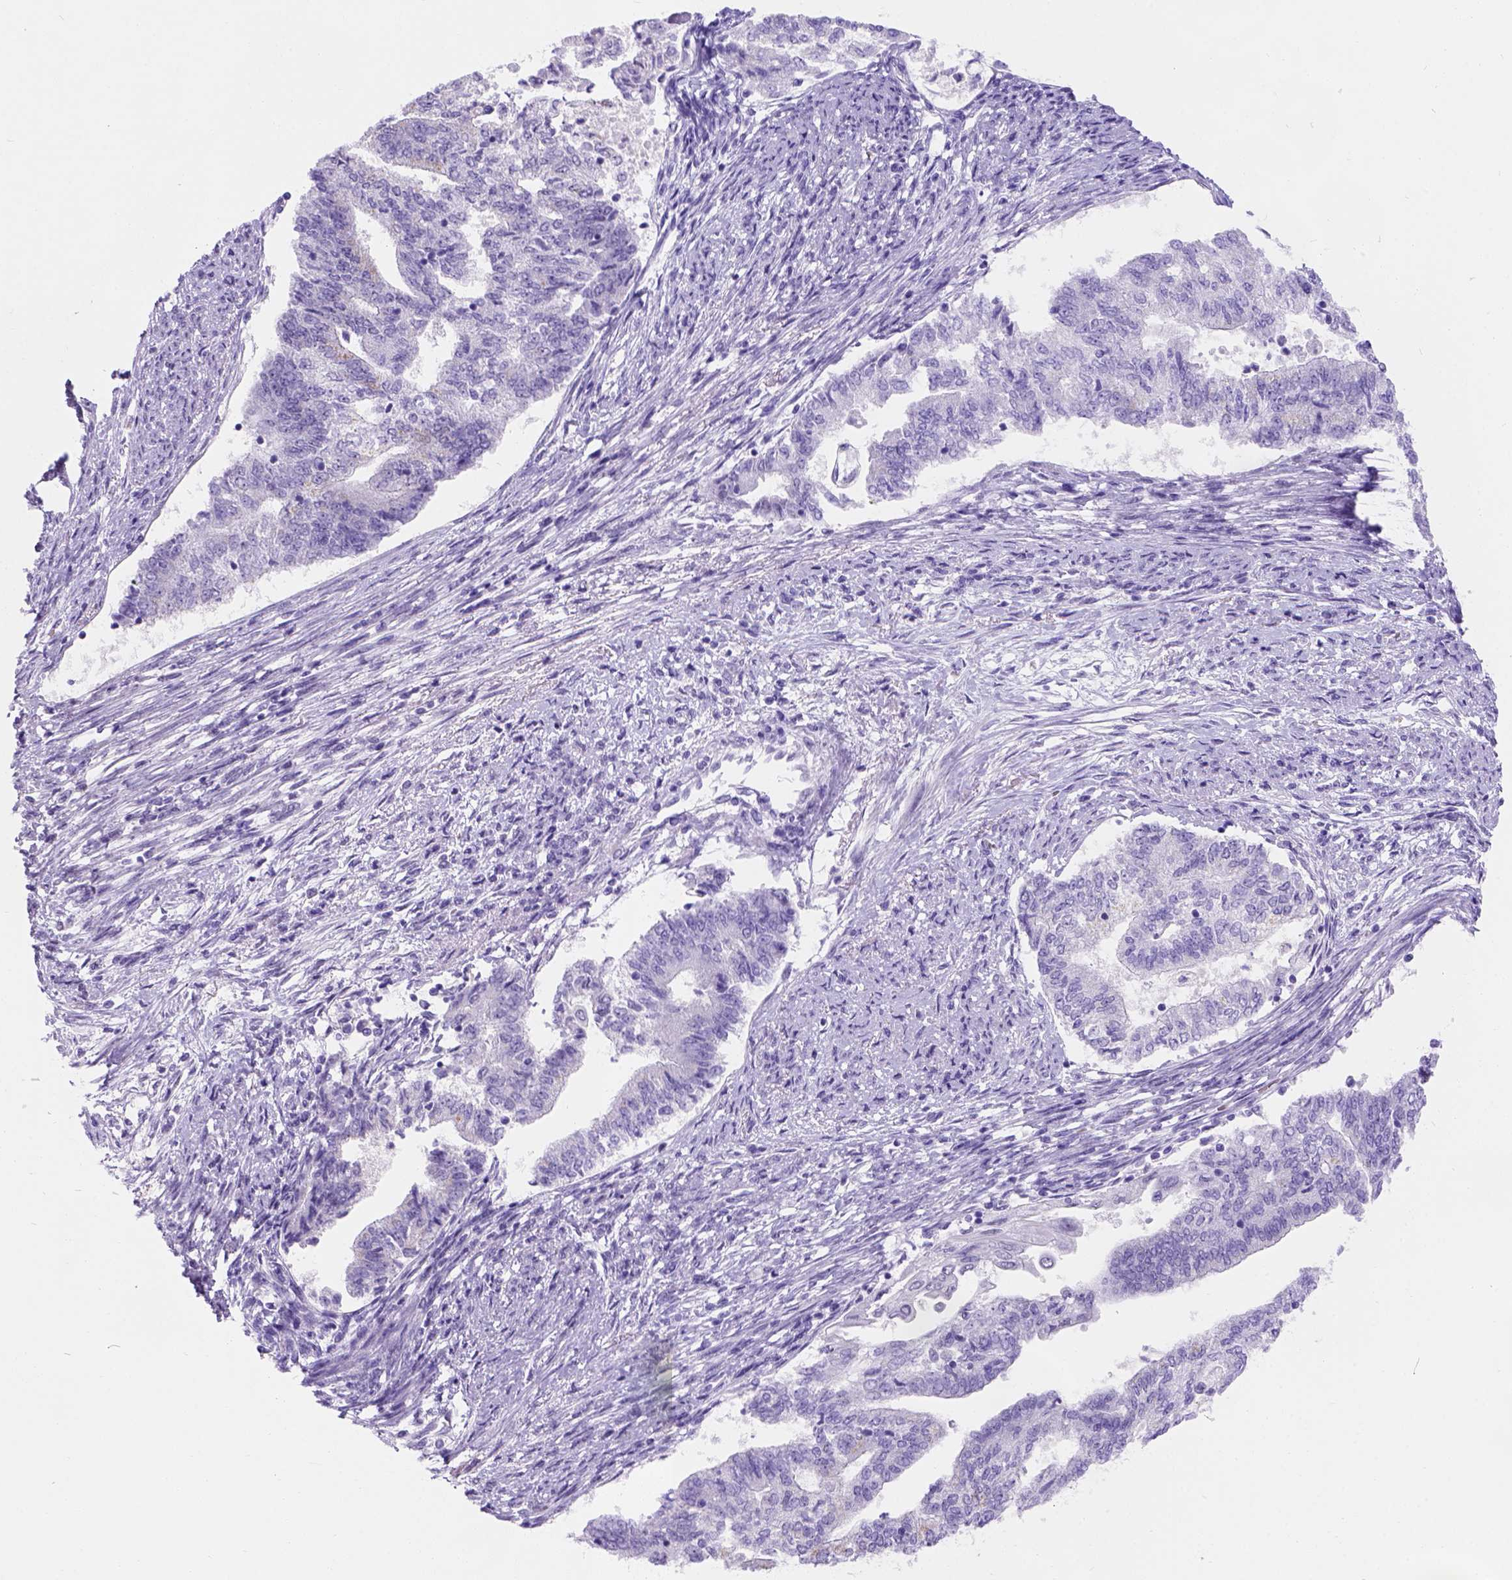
{"staining": {"intensity": "negative", "quantity": "none", "location": "none"}, "tissue": "endometrial cancer", "cell_type": "Tumor cells", "image_type": "cancer", "snomed": [{"axis": "morphology", "description": "Adenocarcinoma, NOS"}, {"axis": "topography", "description": "Endometrium"}], "caption": "High magnification brightfield microscopy of endometrial adenocarcinoma stained with DAB (brown) and counterstained with hematoxylin (blue): tumor cells show no significant positivity. Nuclei are stained in blue.", "gene": "PHF7", "patient": {"sex": "female", "age": 65}}